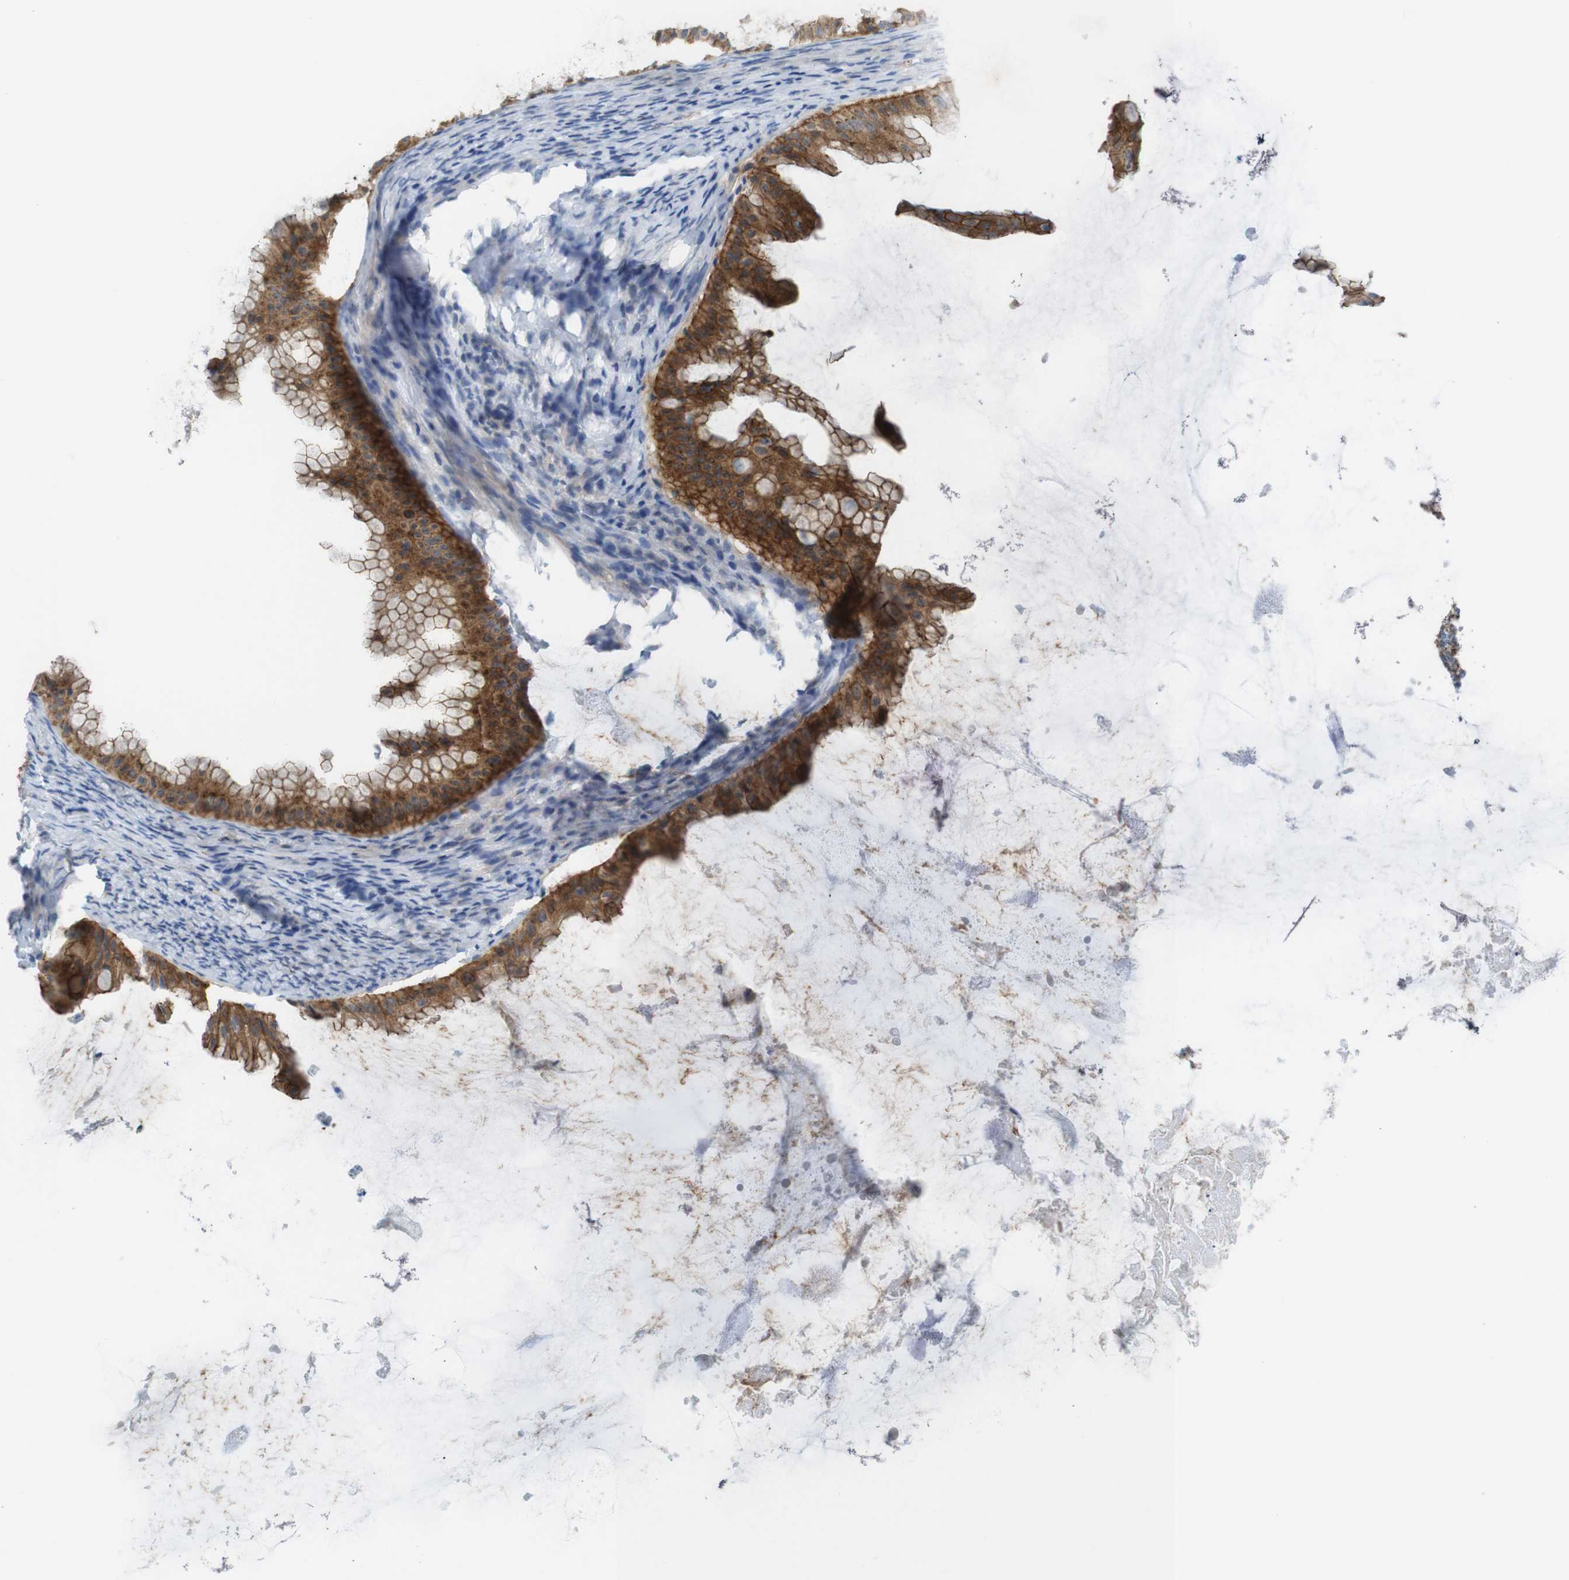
{"staining": {"intensity": "moderate", "quantity": ">75%", "location": "cytoplasmic/membranous"}, "tissue": "ovarian cancer", "cell_type": "Tumor cells", "image_type": "cancer", "snomed": [{"axis": "morphology", "description": "Cystadenocarcinoma, mucinous, NOS"}, {"axis": "topography", "description": "Ovary"}], "caption": "Immunohistochemical staining of human ovarian cancer shows medium levels of moderate cytoplasmic/membranous expression in approximately >75% of tumor cells.", "gene": "TJP3", "patient": {"sex": "female", "age": 61}}